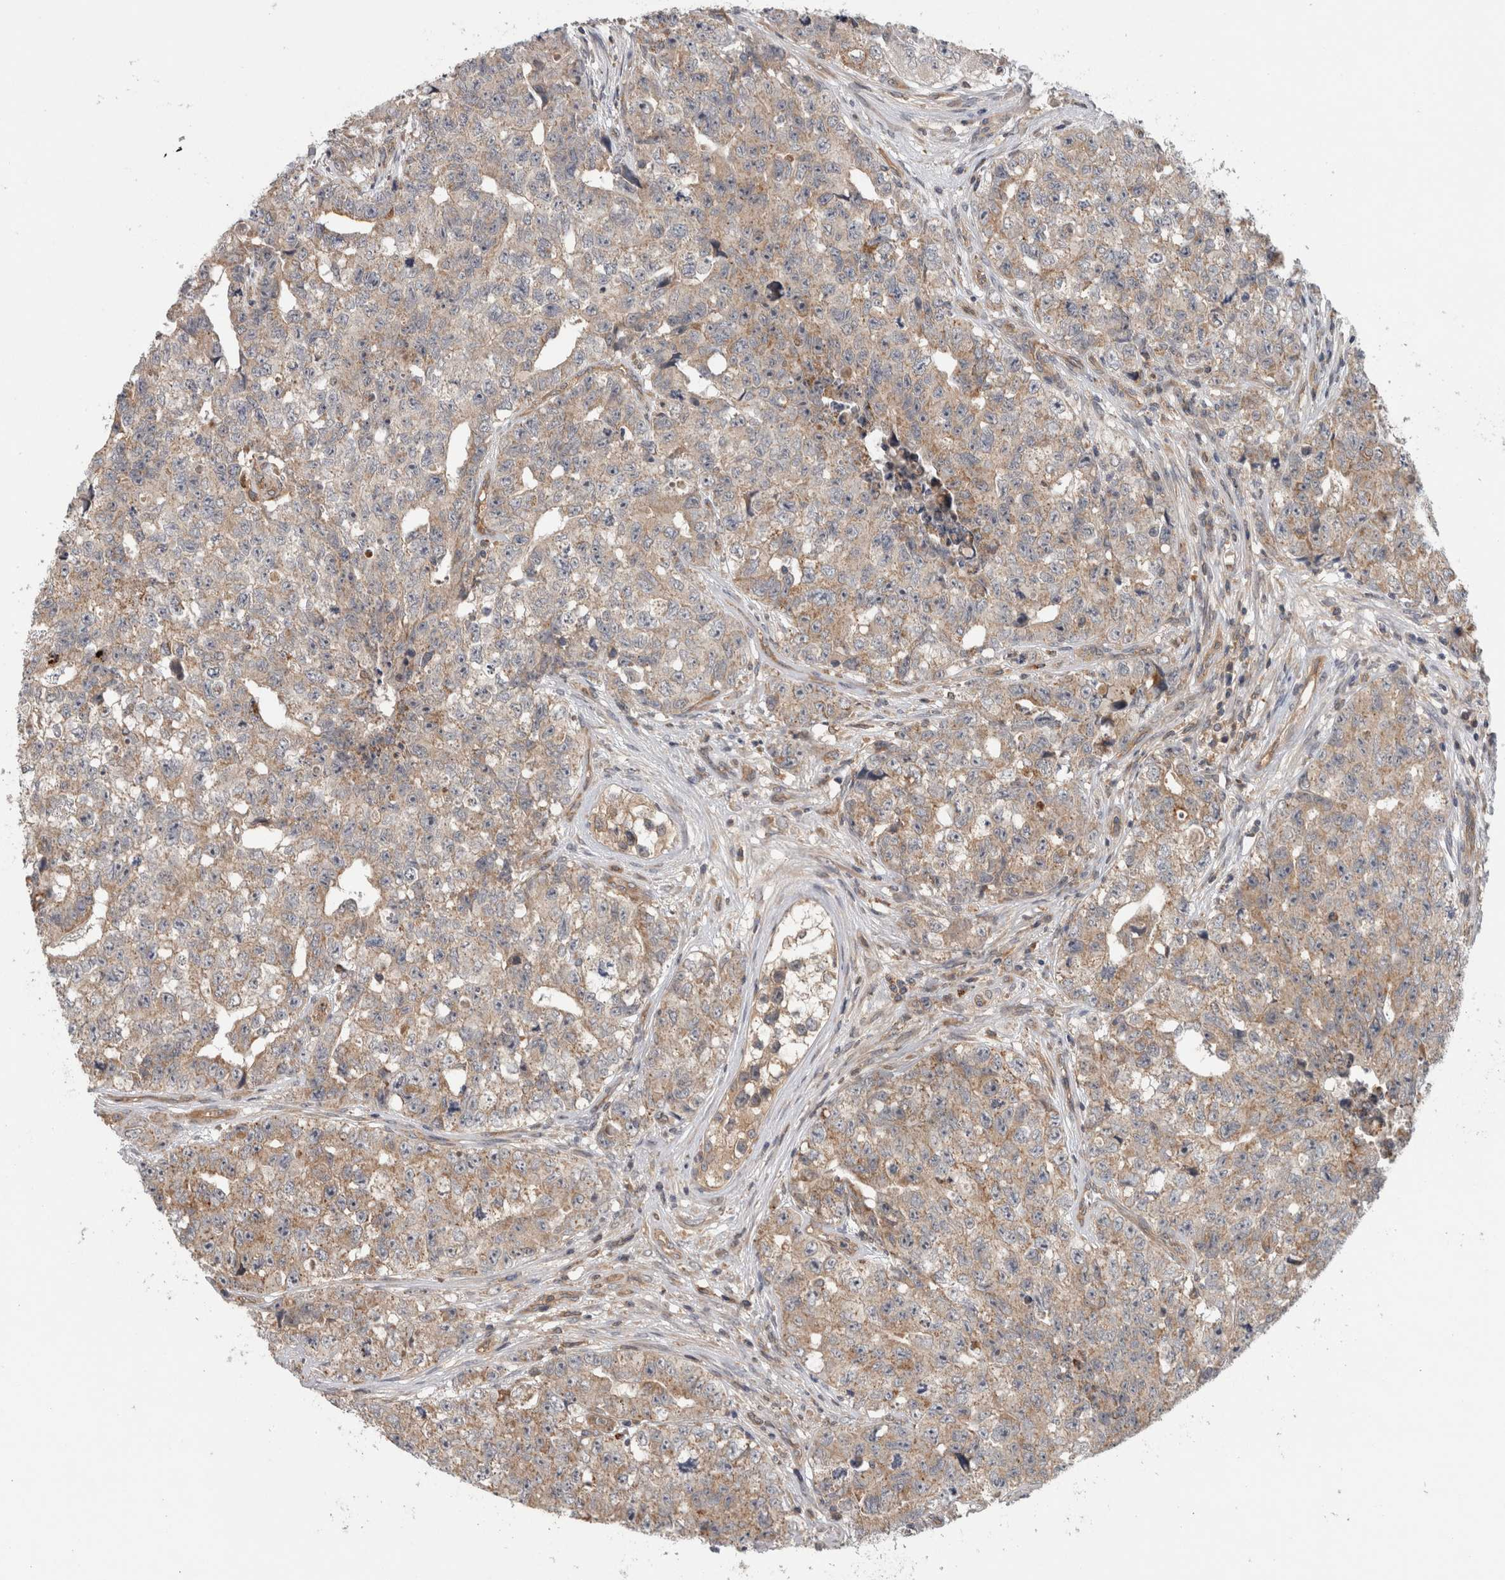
{"staining": {"intensity": "weak", "quantity": "25%-75%", "location": "cytoplasmic/membranous"}, "tissue": "testis cancer", "cell_type": "Tumor cells", "image_type": "cancer", "snomed": [{"axis": "morphology", "description": "Carcinoma, Embryonal, NOS"}, {"axis": "topography", "description": "Testis"}], "caption": "Testis embryonal carcinoma stained with a protein marker exhibits weak staining in tumor cells.", "gene": "TARBP1", "patient": {"sex": "male", "age": 28}}